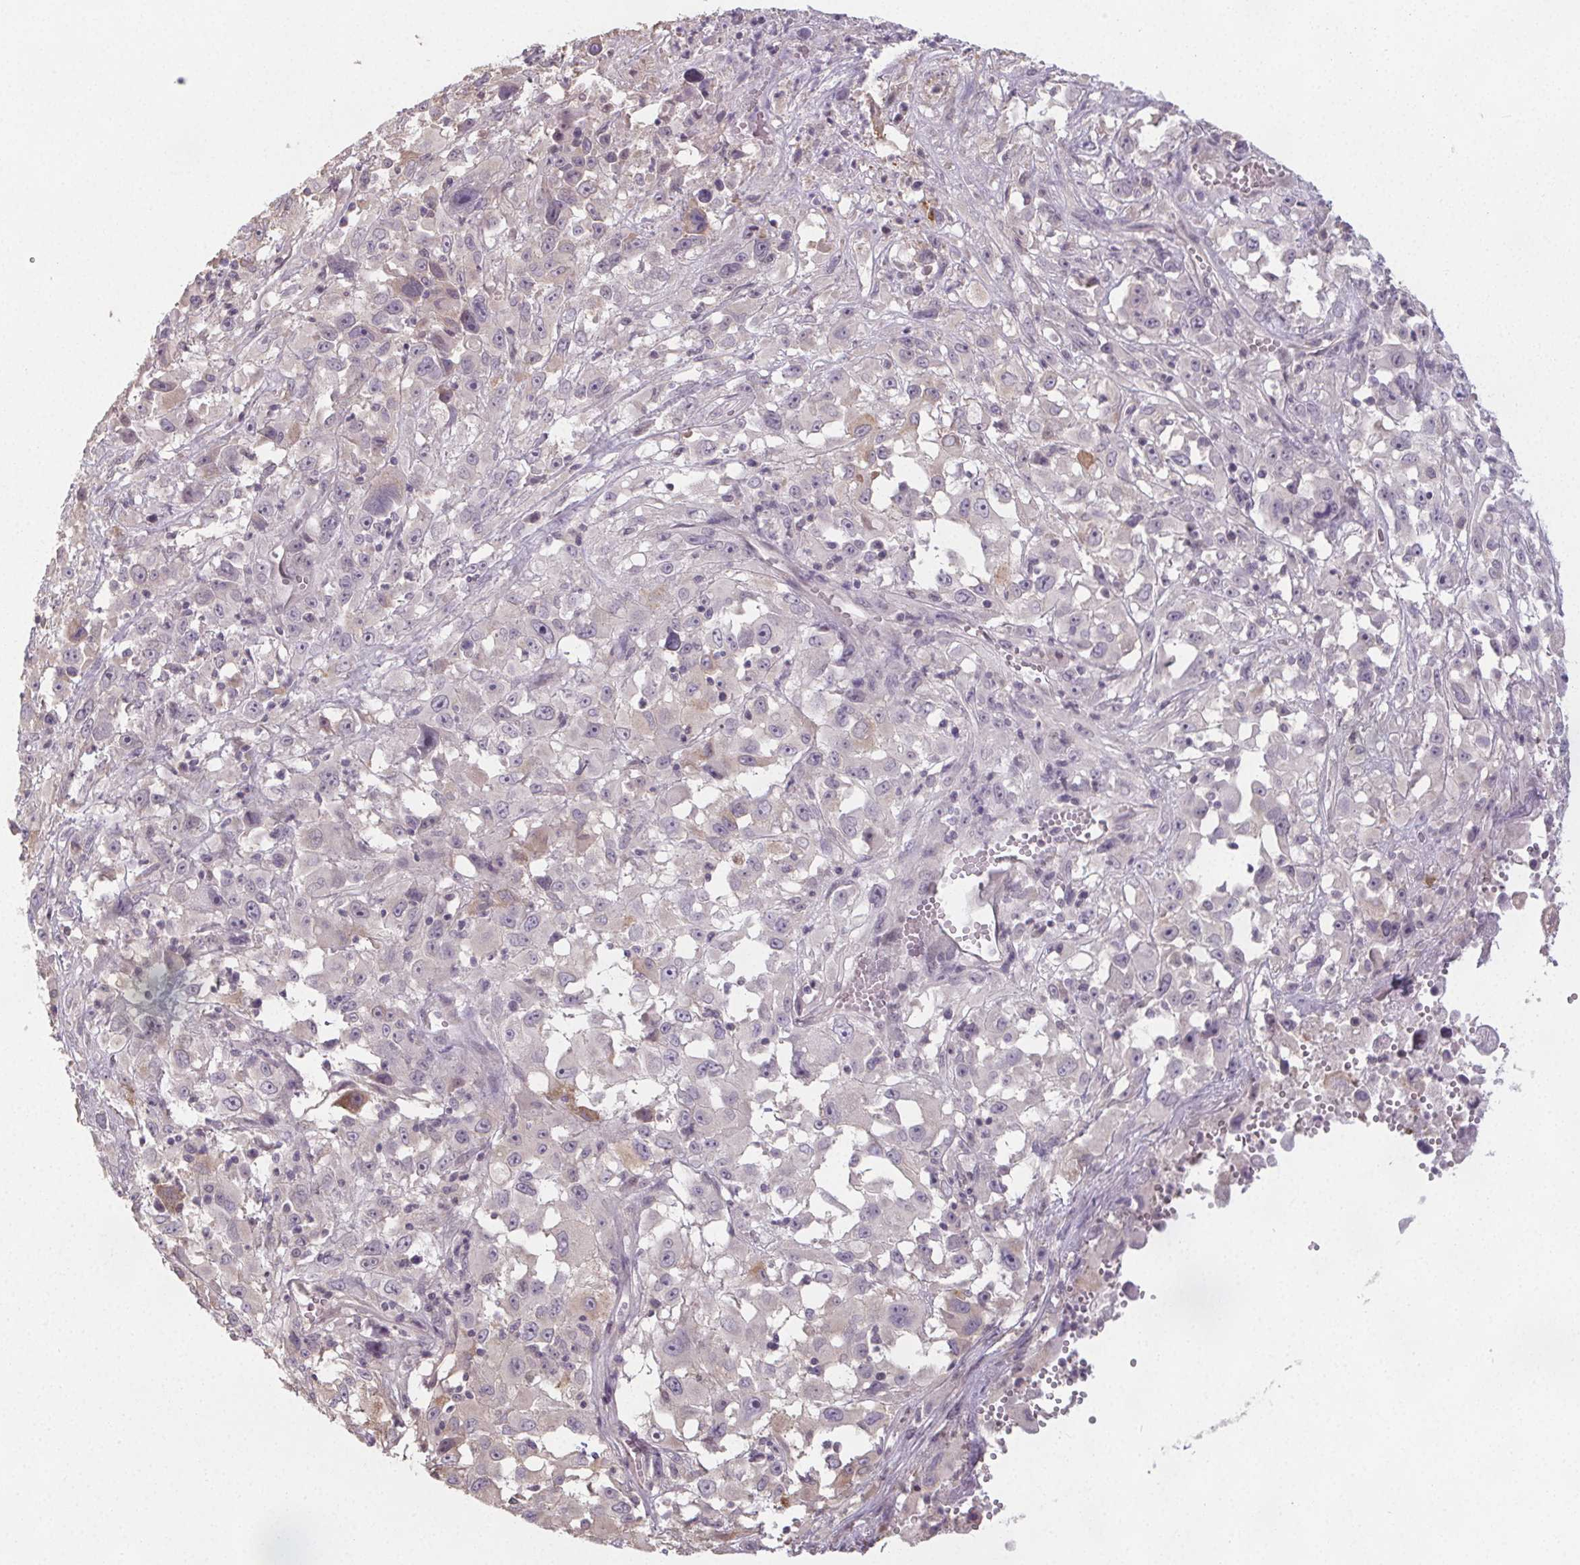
{"staining": {"intensity": "negative", "quantity": "none", "location": "none"}, "tissue": "melanoma", "cell_type": "Tumor cells", "image_type": "cancer", "snomed": [{"axis": "morphology", "description": "Malignant melanoma, Metastatic site"}, {"axis": "topography", "description": "Soft tissue"}], "caption": "Tumor cells show no significant protein staining in melanoma.", "gene": "SLC26A2", "patient": {"sex": "male", "age": 50}}